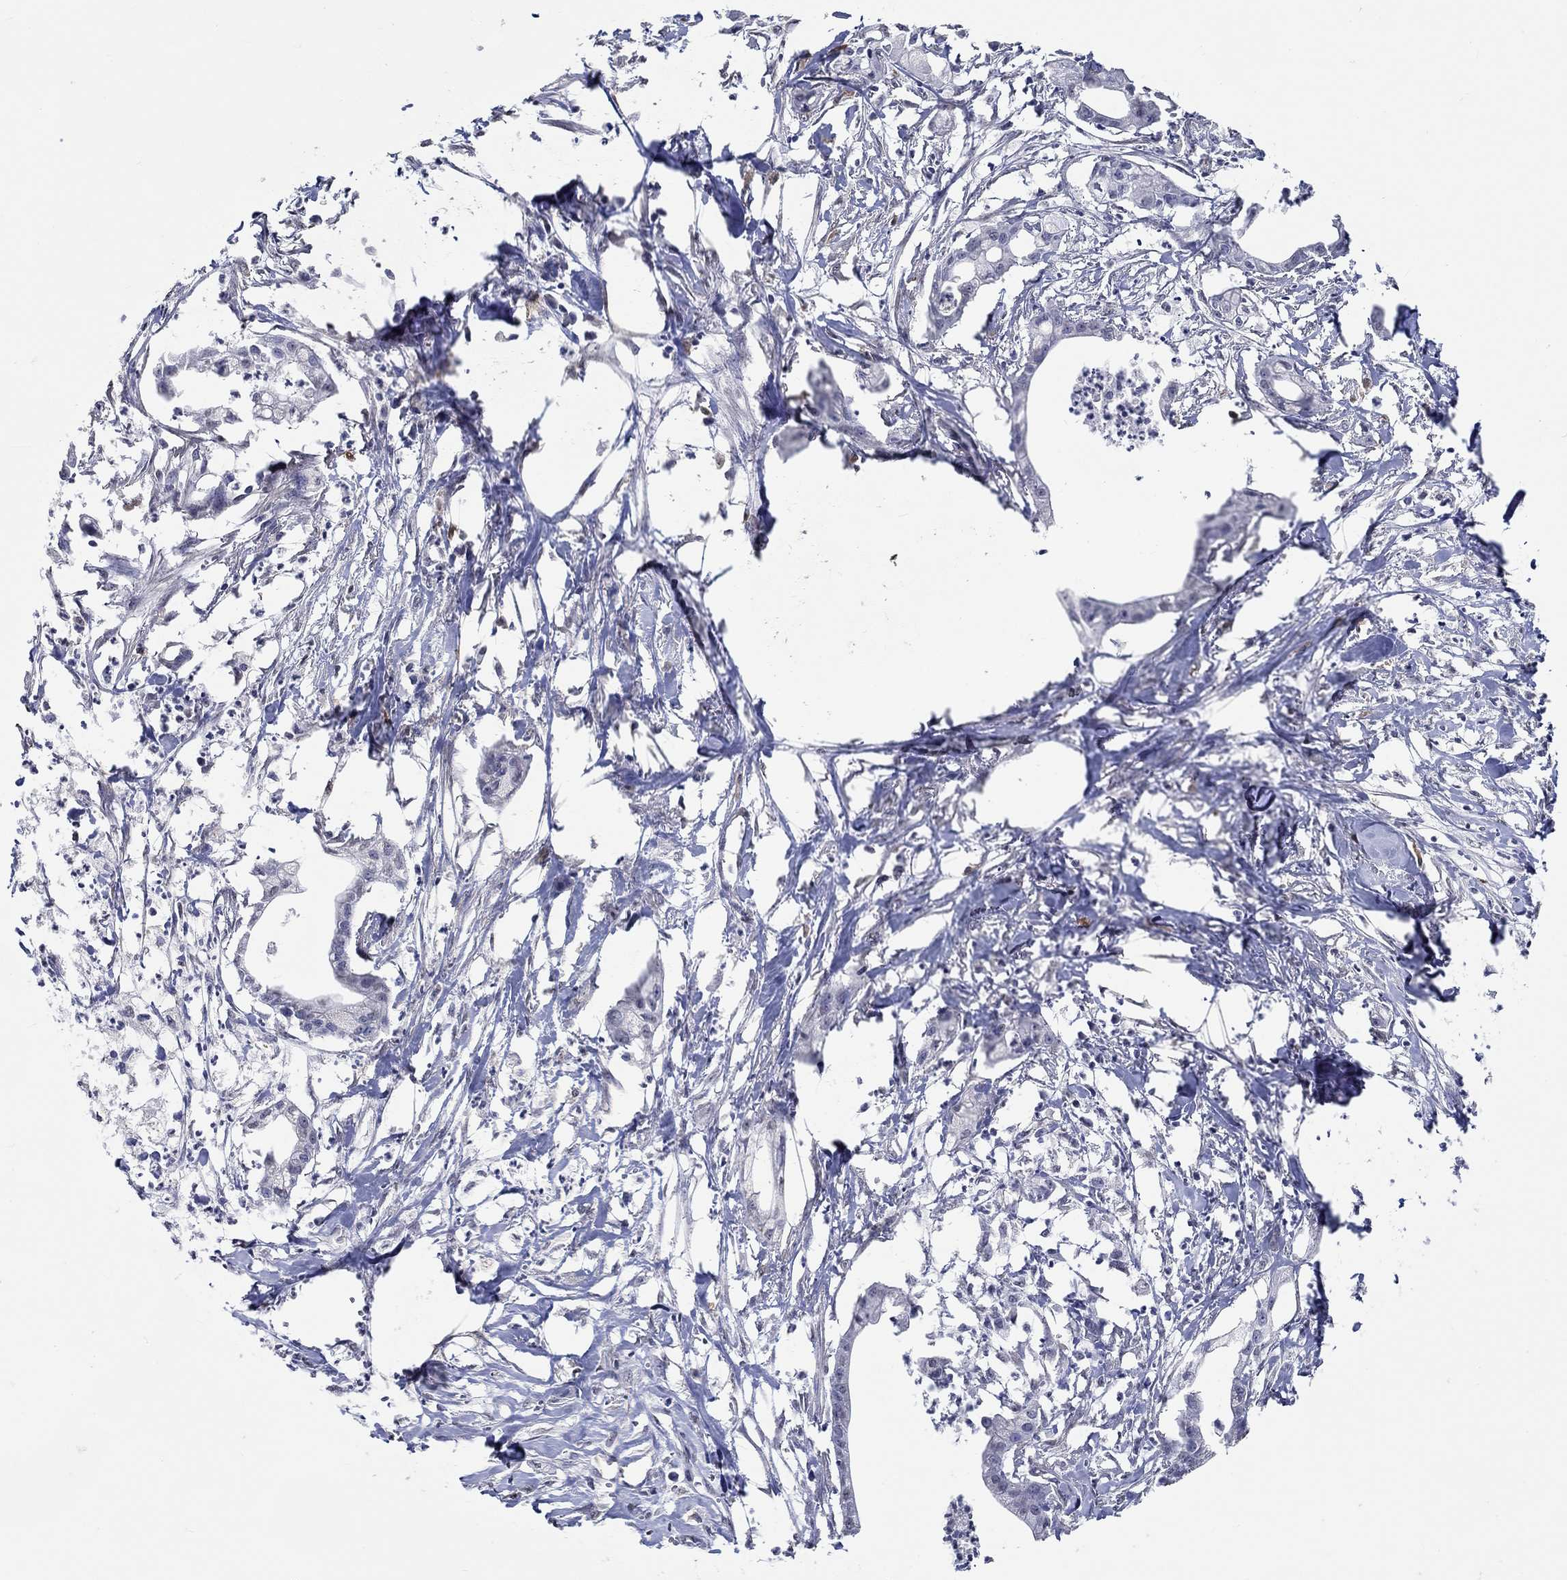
{"staining": {"intensity": "negative", "quantity": "none", "location": "none"}, "tissue": "pancreatic cancer", "cell_type": "Tumor cells", "image_type": "cancer", "snomed": [{"axis": "morphology", "description": "Normal tissue, NOS"}, {"axis": "morphology", "description": "Adenocarcinoma, NOS"}, {"axis": "topography", "description": "Pancreas"}], "caption": "This is an IHC photomicrograph of human pancreatic adenocarcinoma. There is no staining in tumor cells.", "gene": "PDE1B", "patient": {"sex": "female", "age": 58}}